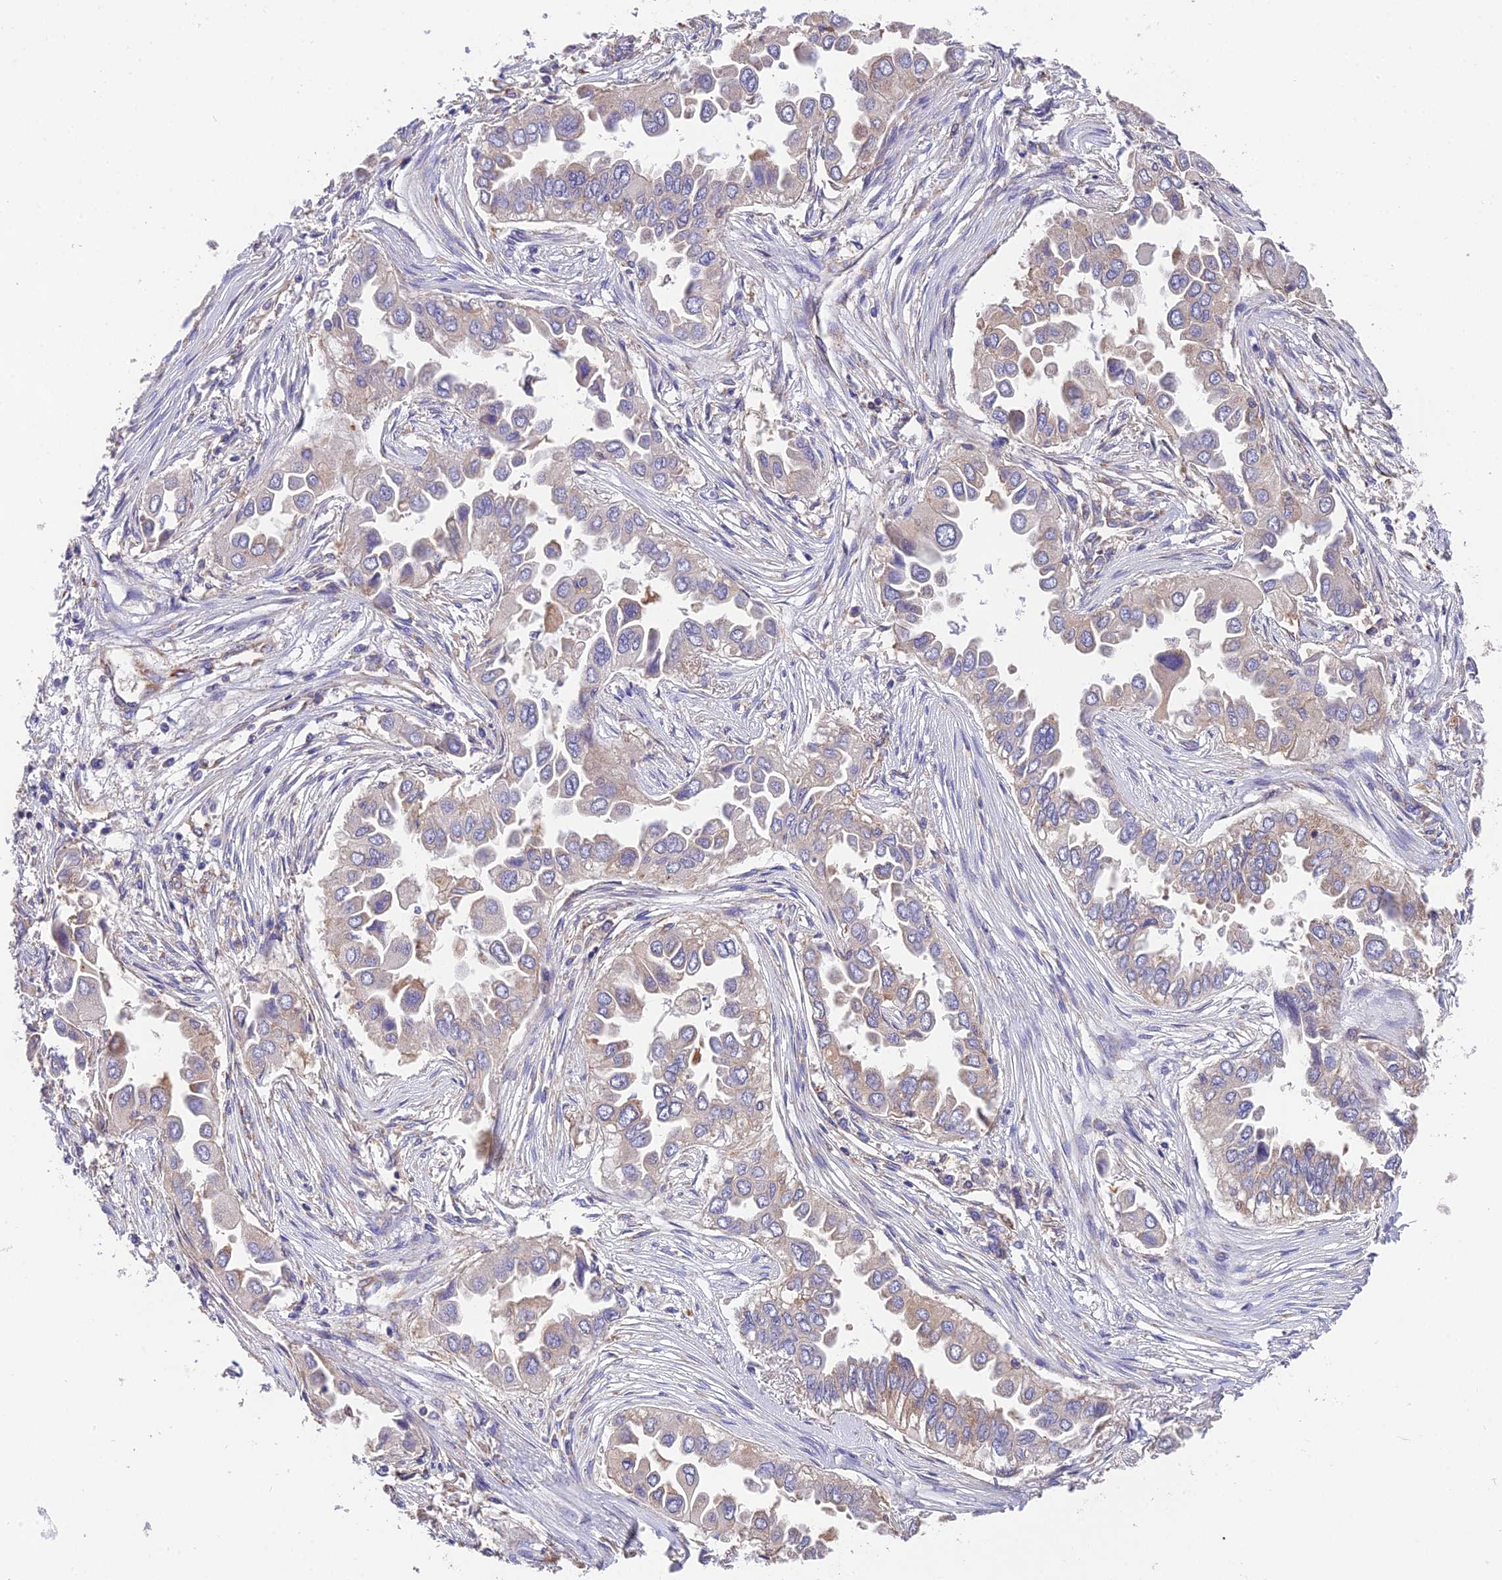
{"staining": {"intensity": "weak", "quantity": "25%-75%", "location": "cytoplasmic/membranous"}, "tissue": "lung cancer", "cell_type": "Tumor cells", "image_type": "cancer", "snomed": [{"axis": "morphology", "description": "Adenocarcinoma, NOS"}, {"axis": "topography", "description": "Lung"}], "caption": "The histopathology image demonstrates a brown stain indicating the presence of a protein in the cytoplasmic/membranous of tumor cells in lung cancer. The staining was performed using DAB (3,3'-diaminobenzidine) to visualize the protein expression in brown, while the nuclei were stained in blue with hematoxylin (Magnification: 20x).", "gene": "BLOC1S4", "patient": {"sex": "female", "age": 76}}